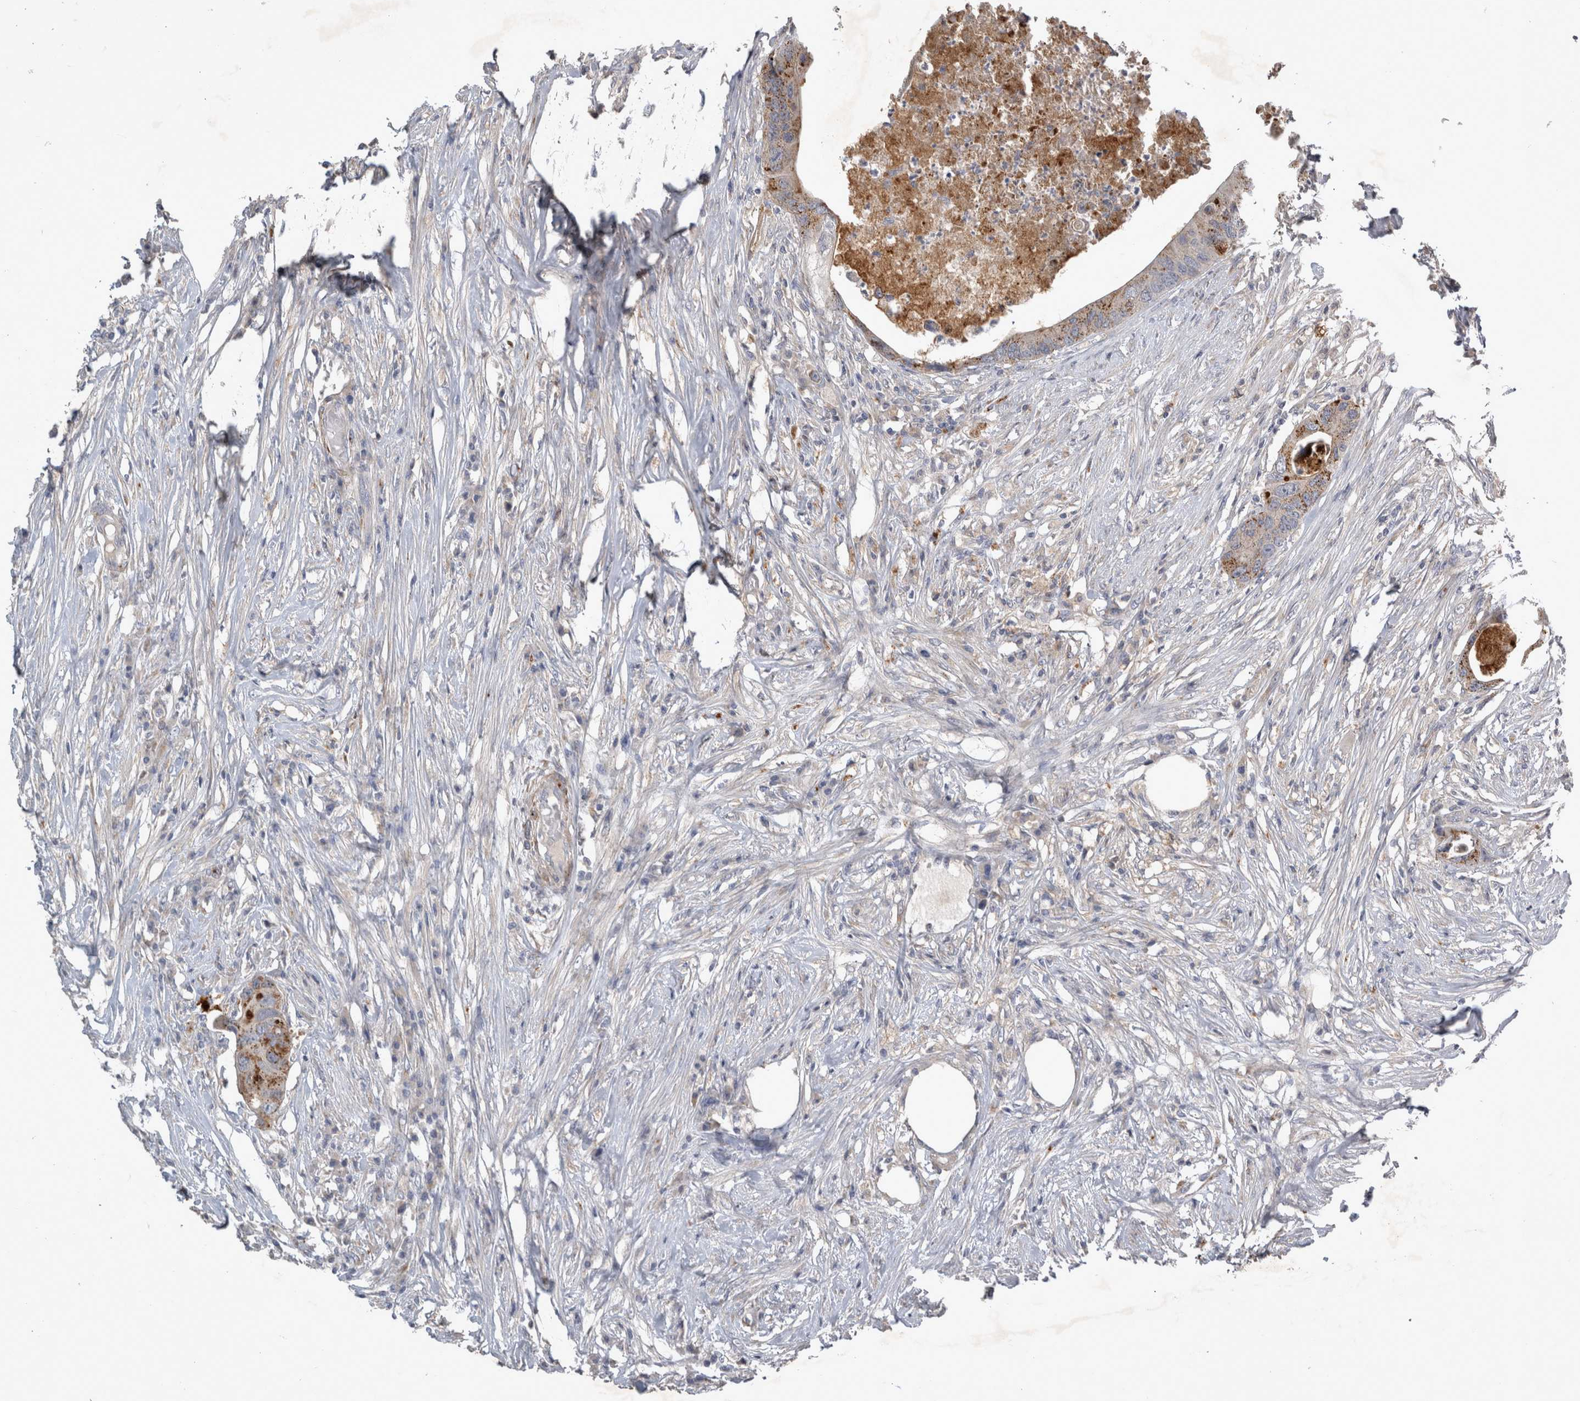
{"staining": {"intensity": "moderate", "quantity": ">75%", "location": "cytoplasmic/membranous"}, "tissue": "colorectal cancer", "cell_type": "Tumor cells", "image_type": "cancer", "snomed": [{"axis": "morphology", "description": "Adenocarcinoma, NOS"}, {"axis": "topography", "description": "Colon"}], "caption": "Immunohistochemical staining of colorectal cancer (adenocarcinoma) reveals moderate cytoplasmic/membranous protein staining in approximately >75% of tumor cells. (Brightfield microscopy of DAB IHC at high magnification).", "gene": "SLC22A11", "patient": {"sex": "male", "age": 71}}